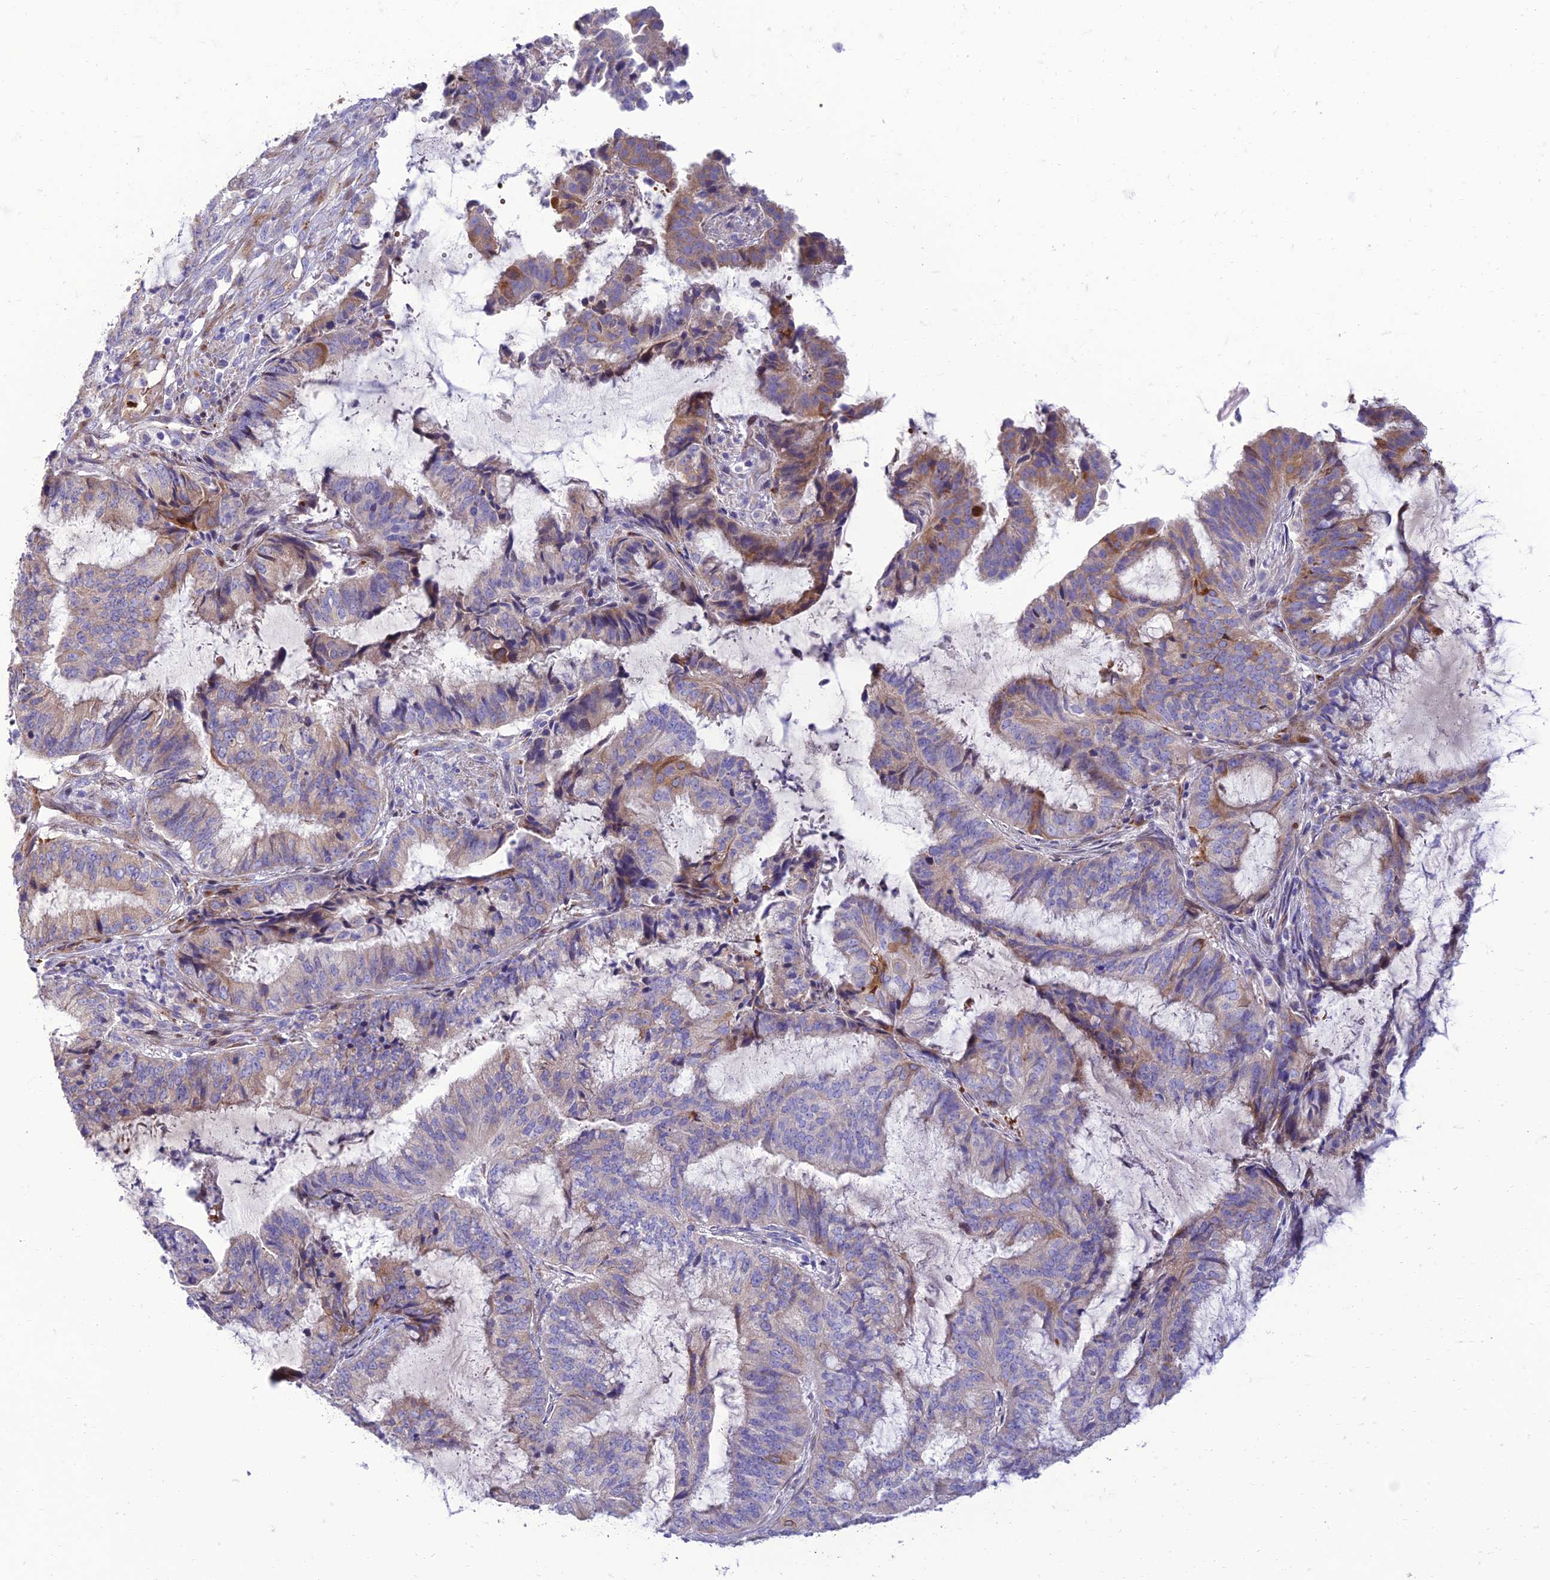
{"staining": {"intensity": "weak", "quantity": "<25%", "location": "cytoplasmic/membranous"}, "tissue": "endometrial cancer", "cell_type": "Tumor cells", "image_type": "cancer", "snomed": [{"axis": "morphology", "description": "Adenocarcinoma, NOS"}, {"axis": "topography", "description": "Endometrium"}], "caption": "Immunohistochemical staining of endometrial cancer displays no significant staining in tumor cells. (Brightfield microscopy of DAB immunohistochemistry at high magnification).", "gene": "SEL1L3", "patient": {"sex": "female", "age": 51}}